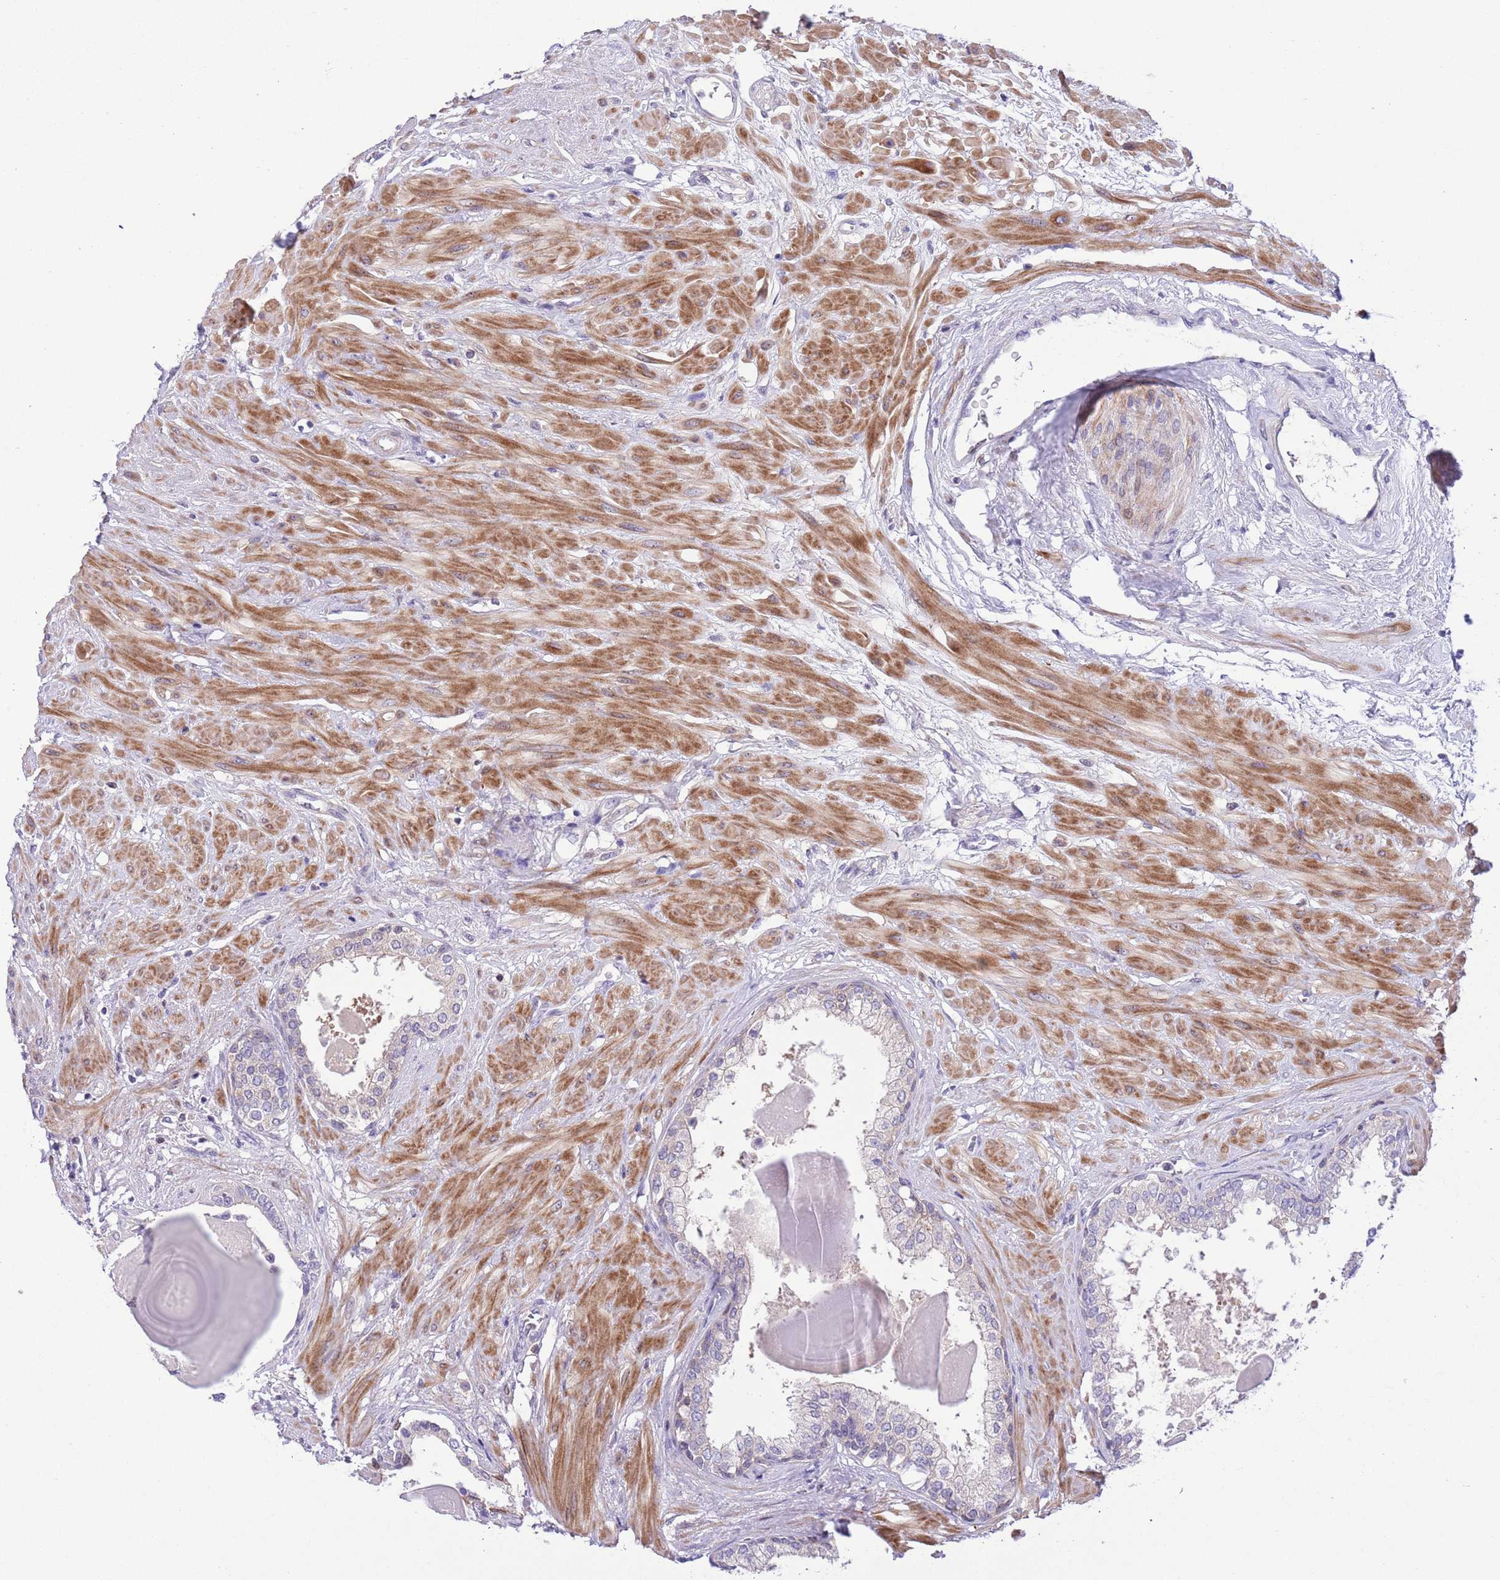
{"staining": {"intensity": "weak", "quantity": "<25%", "location": "cytoplasmic/membranous"}, "tissue": "prostate", "cell_type": "Glandular cells", "image_type": "normal", "snomed": [{"axis": "morphology", "description": "Normal tissue, NOS"}, {"axis": "topography", "description": "Prostate"}], "caption": "The image demonstrates no significant staining in glandular cells of prostate. The staining was performed using DAB (3,3'-diaminobenzidine) to visualize the protein expression in brown, while the nuclei were stained in blue with hematoxylin (Magnification: 20x).", "gene": "PRR32", "patient": {"sex": "male", "age": 57}}